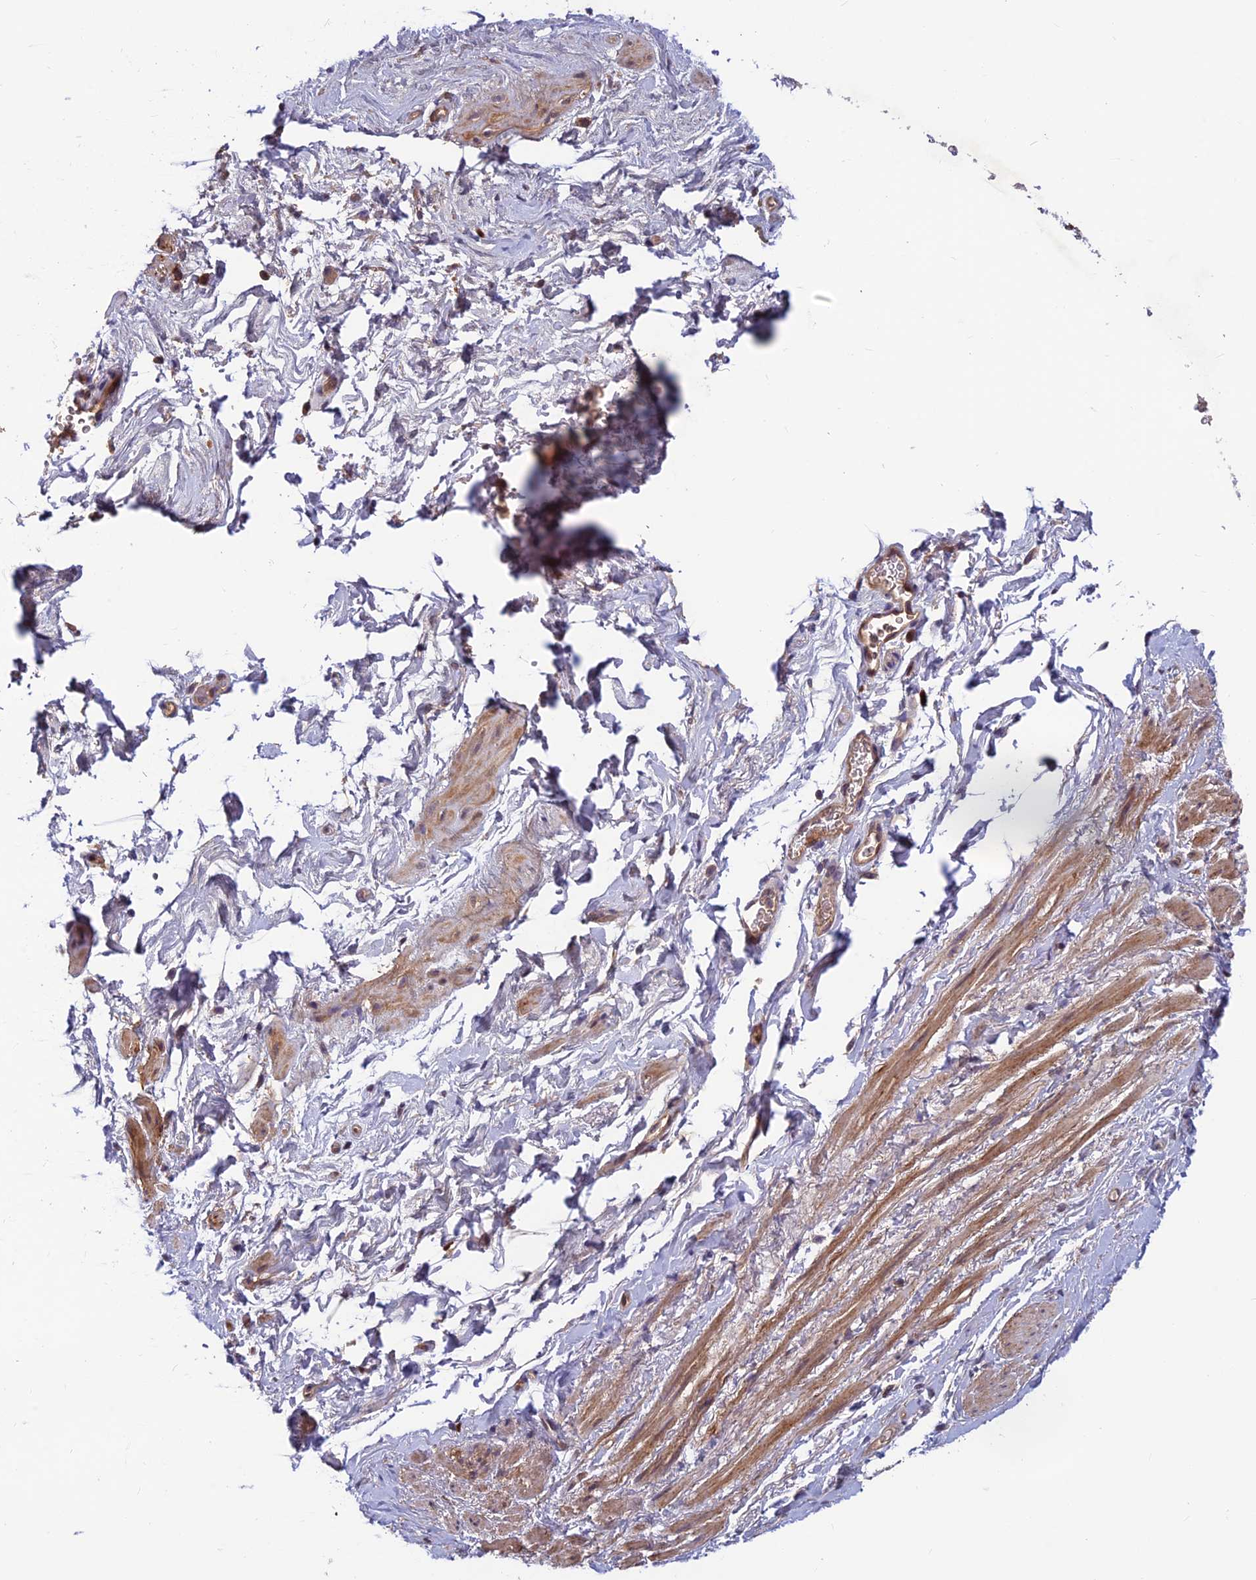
{"staining": {"intensity": "moderate", "quantity": "<25%", "location": "cytoplasmic/membranous"}, "tissue": "smooth muscle", "cell_type": "Smooth muscle cells", "image_type": "normal", "snomed": [{"axis": "morphology", "description": "Normal tissue, NOS"}, {"axis": "topography", "description": "Smooth muscle"}, {"axis": "topography", "description": "Peripheral nerve tissue"}], "caption": "A micrograph of human smooth muscle stained for a protein demonstrates moderate cytoplasmic/membranous brown staining in smooth muscle cells.", "gene": "CCDC15", "patient": {"sex": "male", "age": 69}}